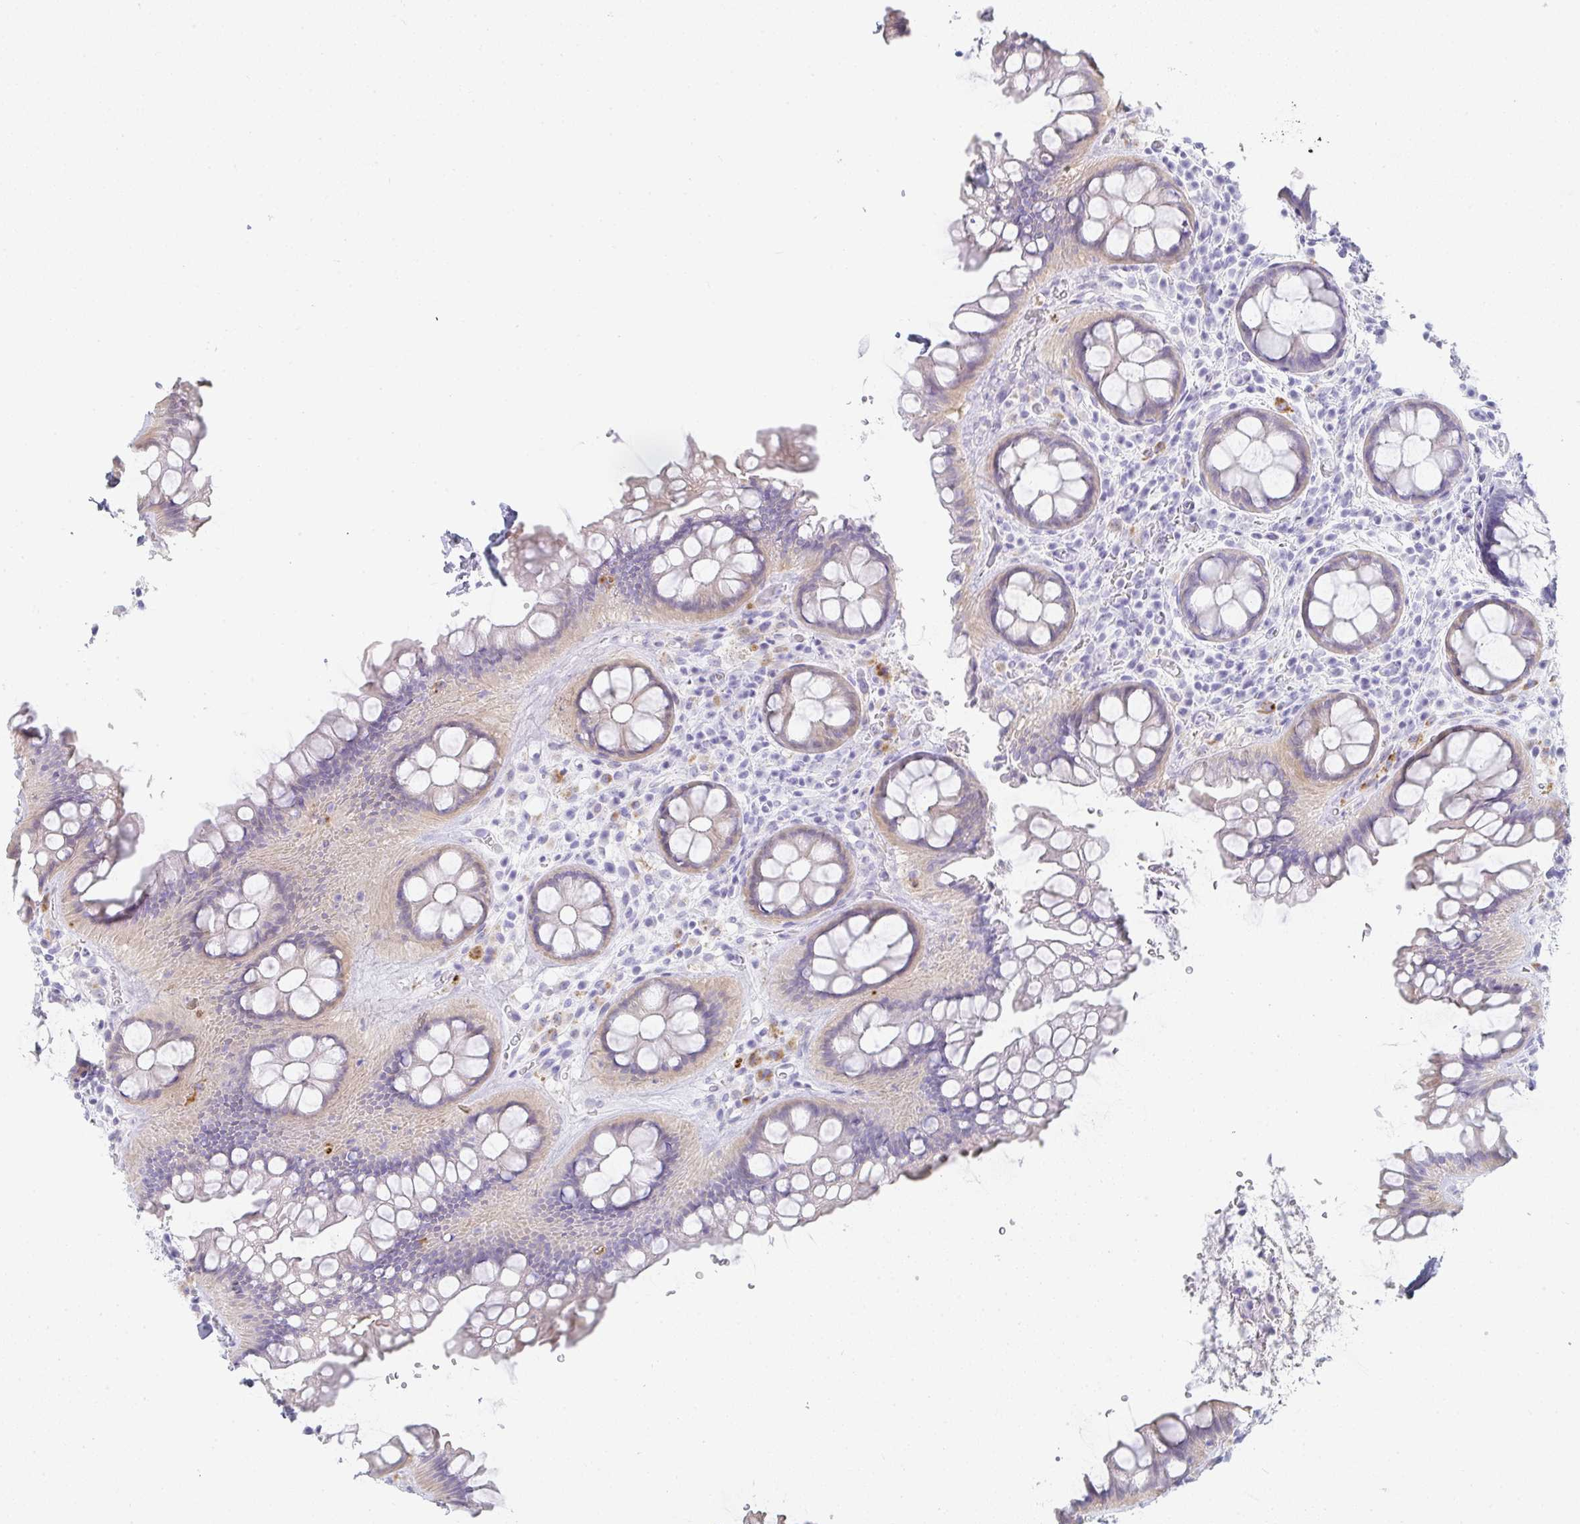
{"staining": {"intensity": "negative", "quantity": "none", "location": "none"}, "tissue": "rectum", "cell_type": "Glandular cells", "image_type": "normal", "snomed": [{"axis": "morphology", "description": "Normal tissue, NOS"}, {"axis": "topography", "description": "Rectum"}], "caption": "The histopathology image exhibits no significant staining in glandular cells of rectum. Nuclei are stained in blue.", "gene": "PRND", "patient": {"sex": "female", "age": 69}}